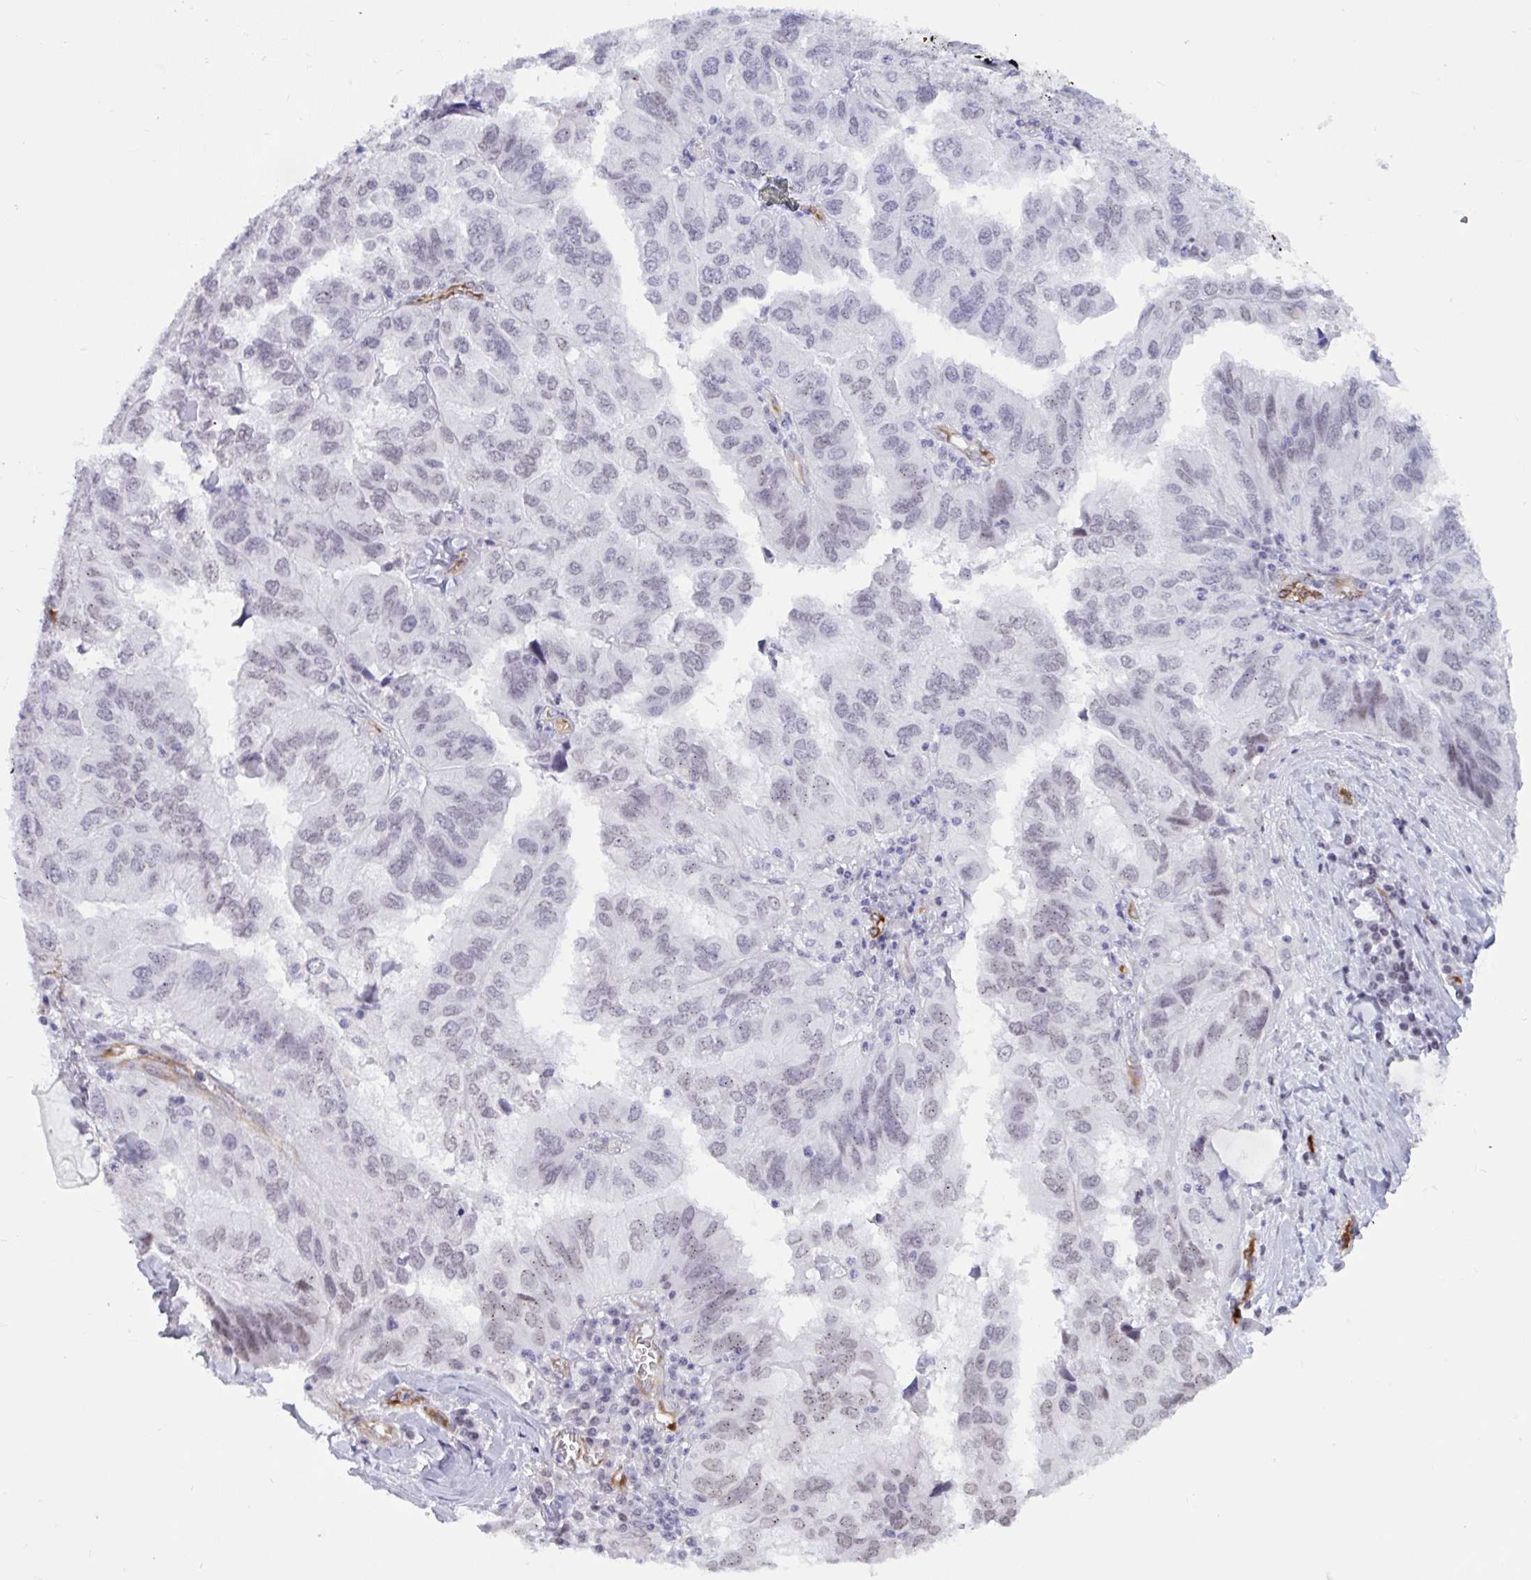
{"staining": {"intensity": "negative", "quantity": "none", "location": "none"}, "tissue": "ovarian cancer", "cell_type": "Tumor cells", "image_type": "cancer", "snomed": [{"axis": "morphology", "description": "Cystadenocarcinoma, serous, NOS"}, {"axis": "topography", "description": "Ovary"}], "caption": "Immunohistochemical staining of human ovarian cancer (serous cystadenocarcinoma) demonstrates no significant positivity in tumor cells. (Stains: DAB immunohistochemistry (IHC) with hematoxylin counter stain, Microscopy: brightfield microscopy at high magnification).", "gene": "EML1", "patient": {"sex": "female", "age": 79}}